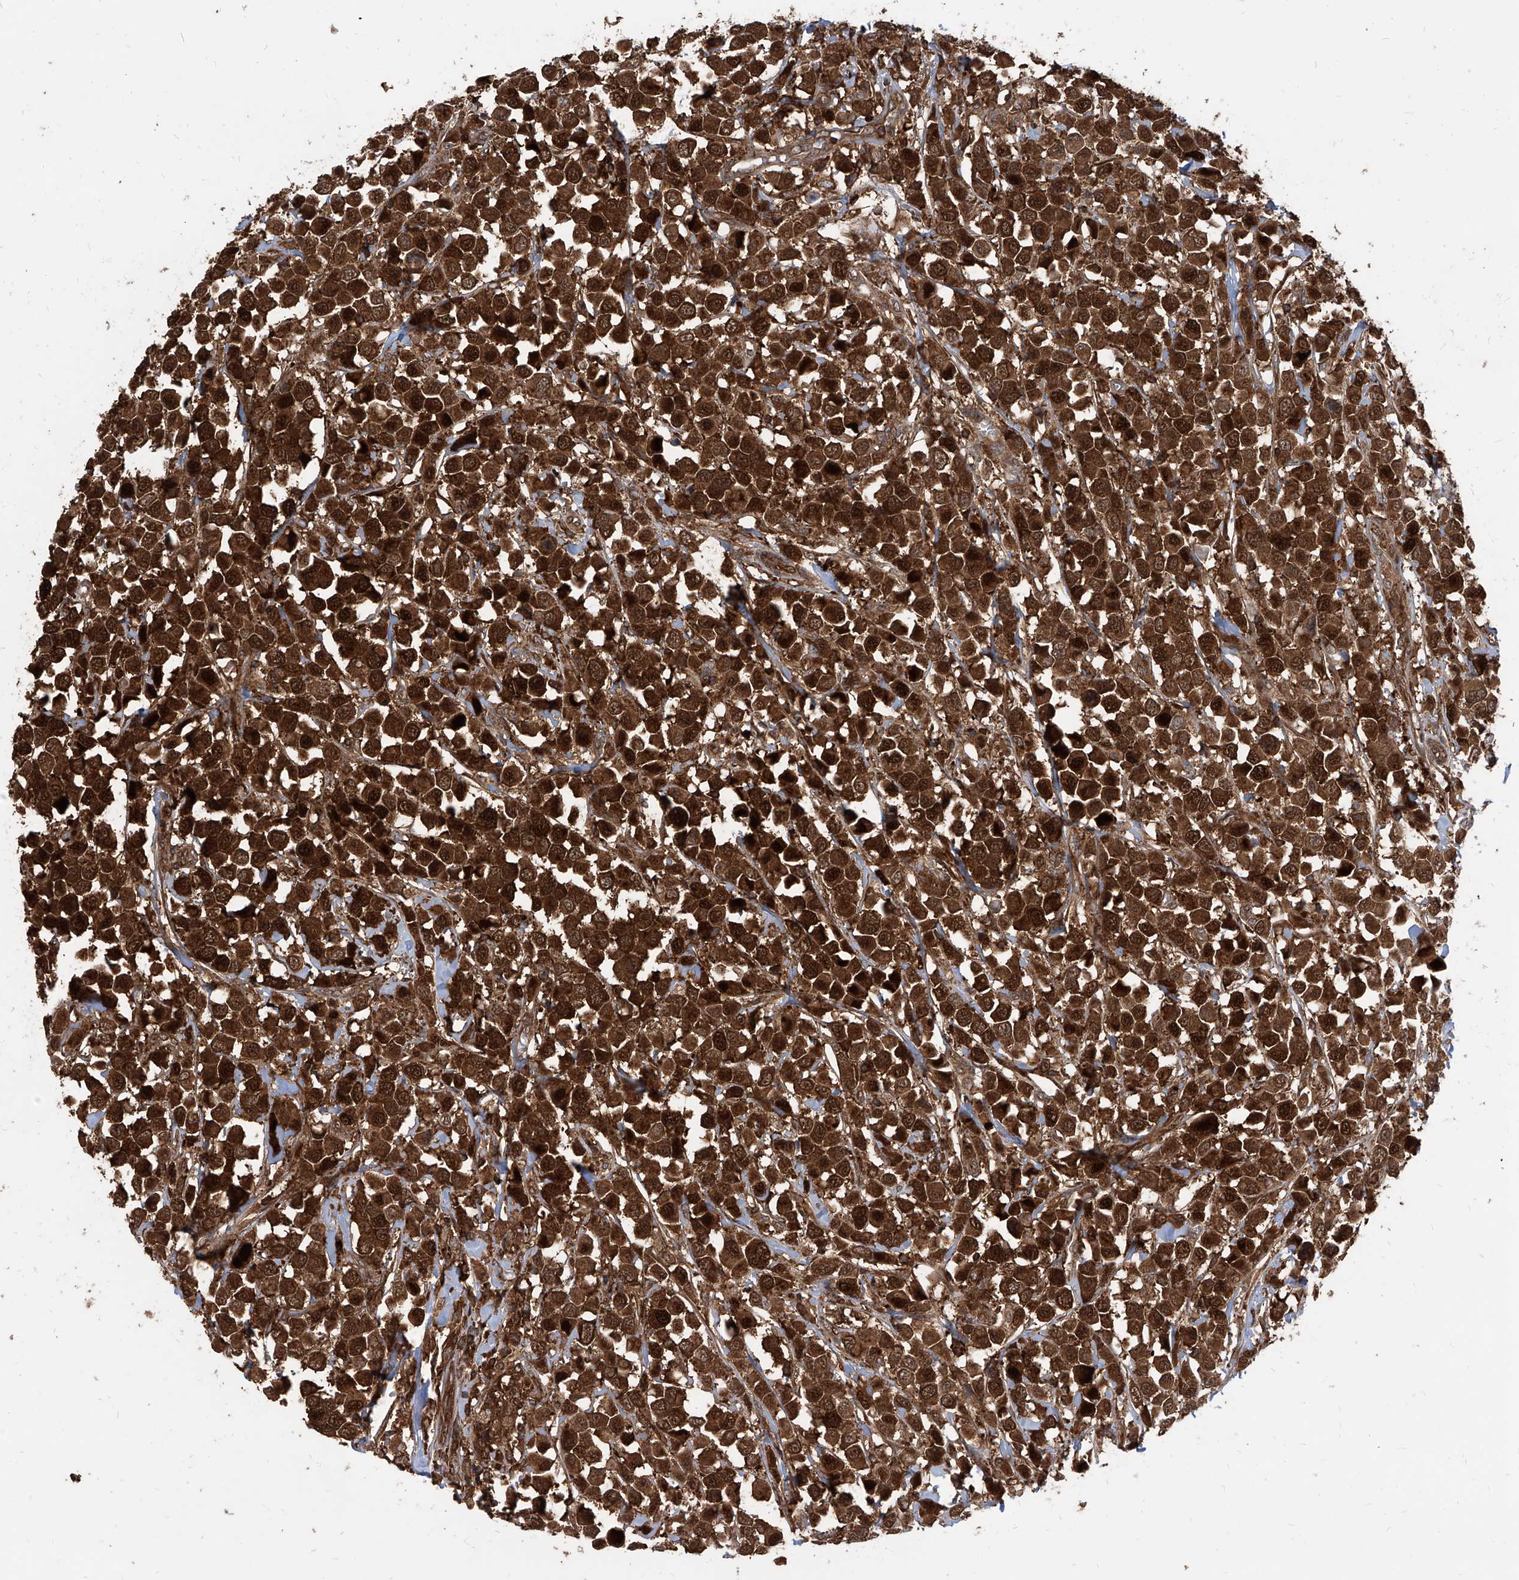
{"staining": {"intensity": "strong", "quantity": ">75%", "location": "cytoplasmic/membranous"}, "tissue": "breast cancer", "cell_type": "Tumor cells", "image_type": "cancer", "snomed": [{"axis": "morphology", "description": "Duct carcinoma"}, {"axis": "topography", "description": "Breast"}], "caption": "Intraductal carcinoma (breast) stained with IHC exhibits strong cytoplasmic/membranous expression in about >75% of tumor cells.", "gene": "MAGED2", "patient": {"sex": "female", "age": 61}}